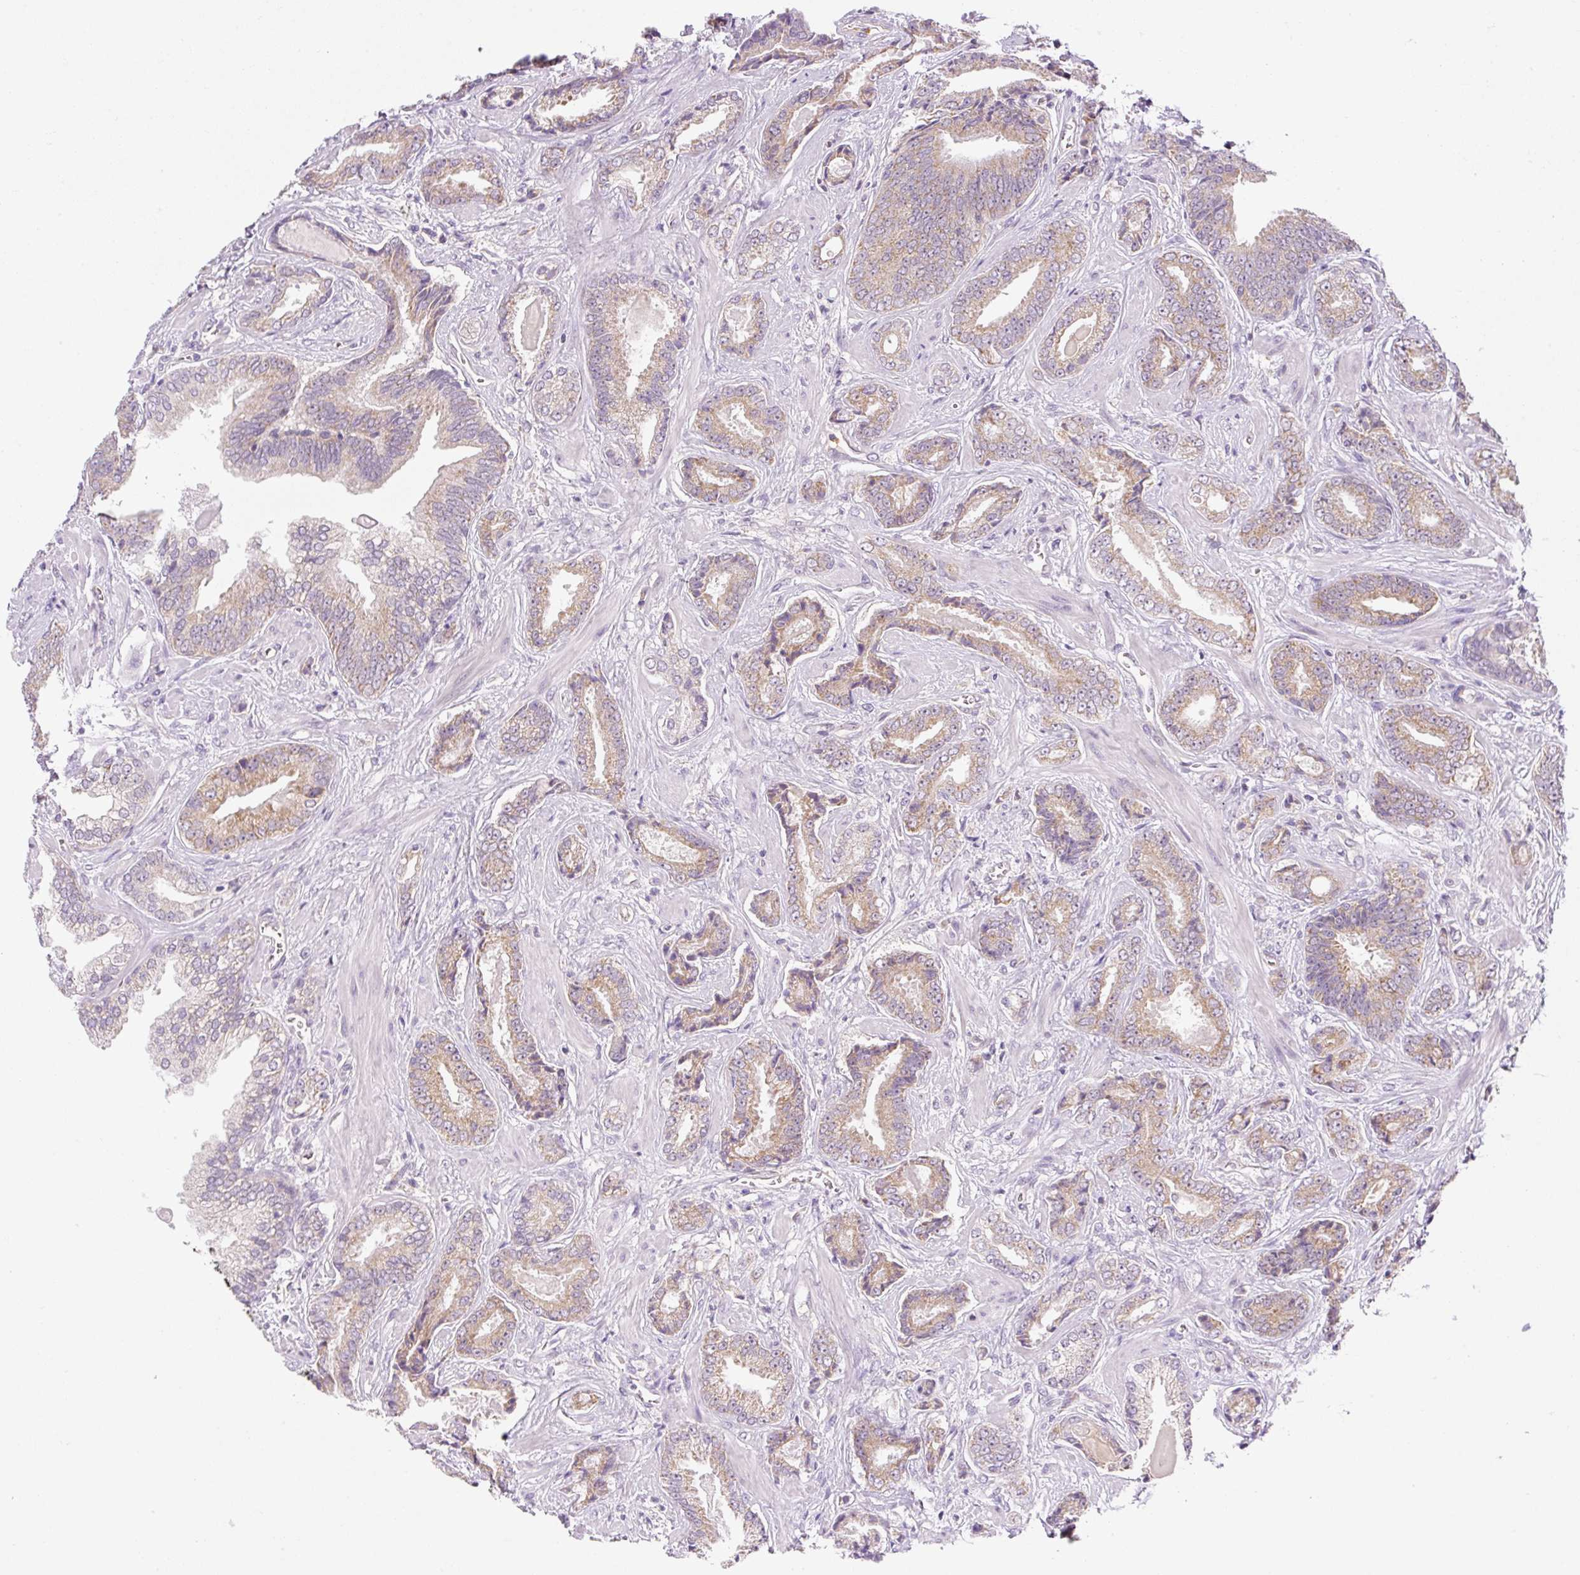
{"staining": {"intensity": "moderate", "quantity": ">75%", "location": "cytoplasmic/membranous"}, "tissue": "prostate cancer", "cell_type": "Tumor cells", "image_type": "cancer", "snomed": [{"axis": "morphology", "description": "Adenocarcinoma, Low grade"}, {"axis": "topography", "description": "Prostate"}], "caption": "Immunohistochemical staining of human prostate cancer shows moderate cytoplasmic/membranous protein positivity in about >75% of tumor cells.", "gene": "OMA1", "patient": {"sex": "male", "age": 62}}